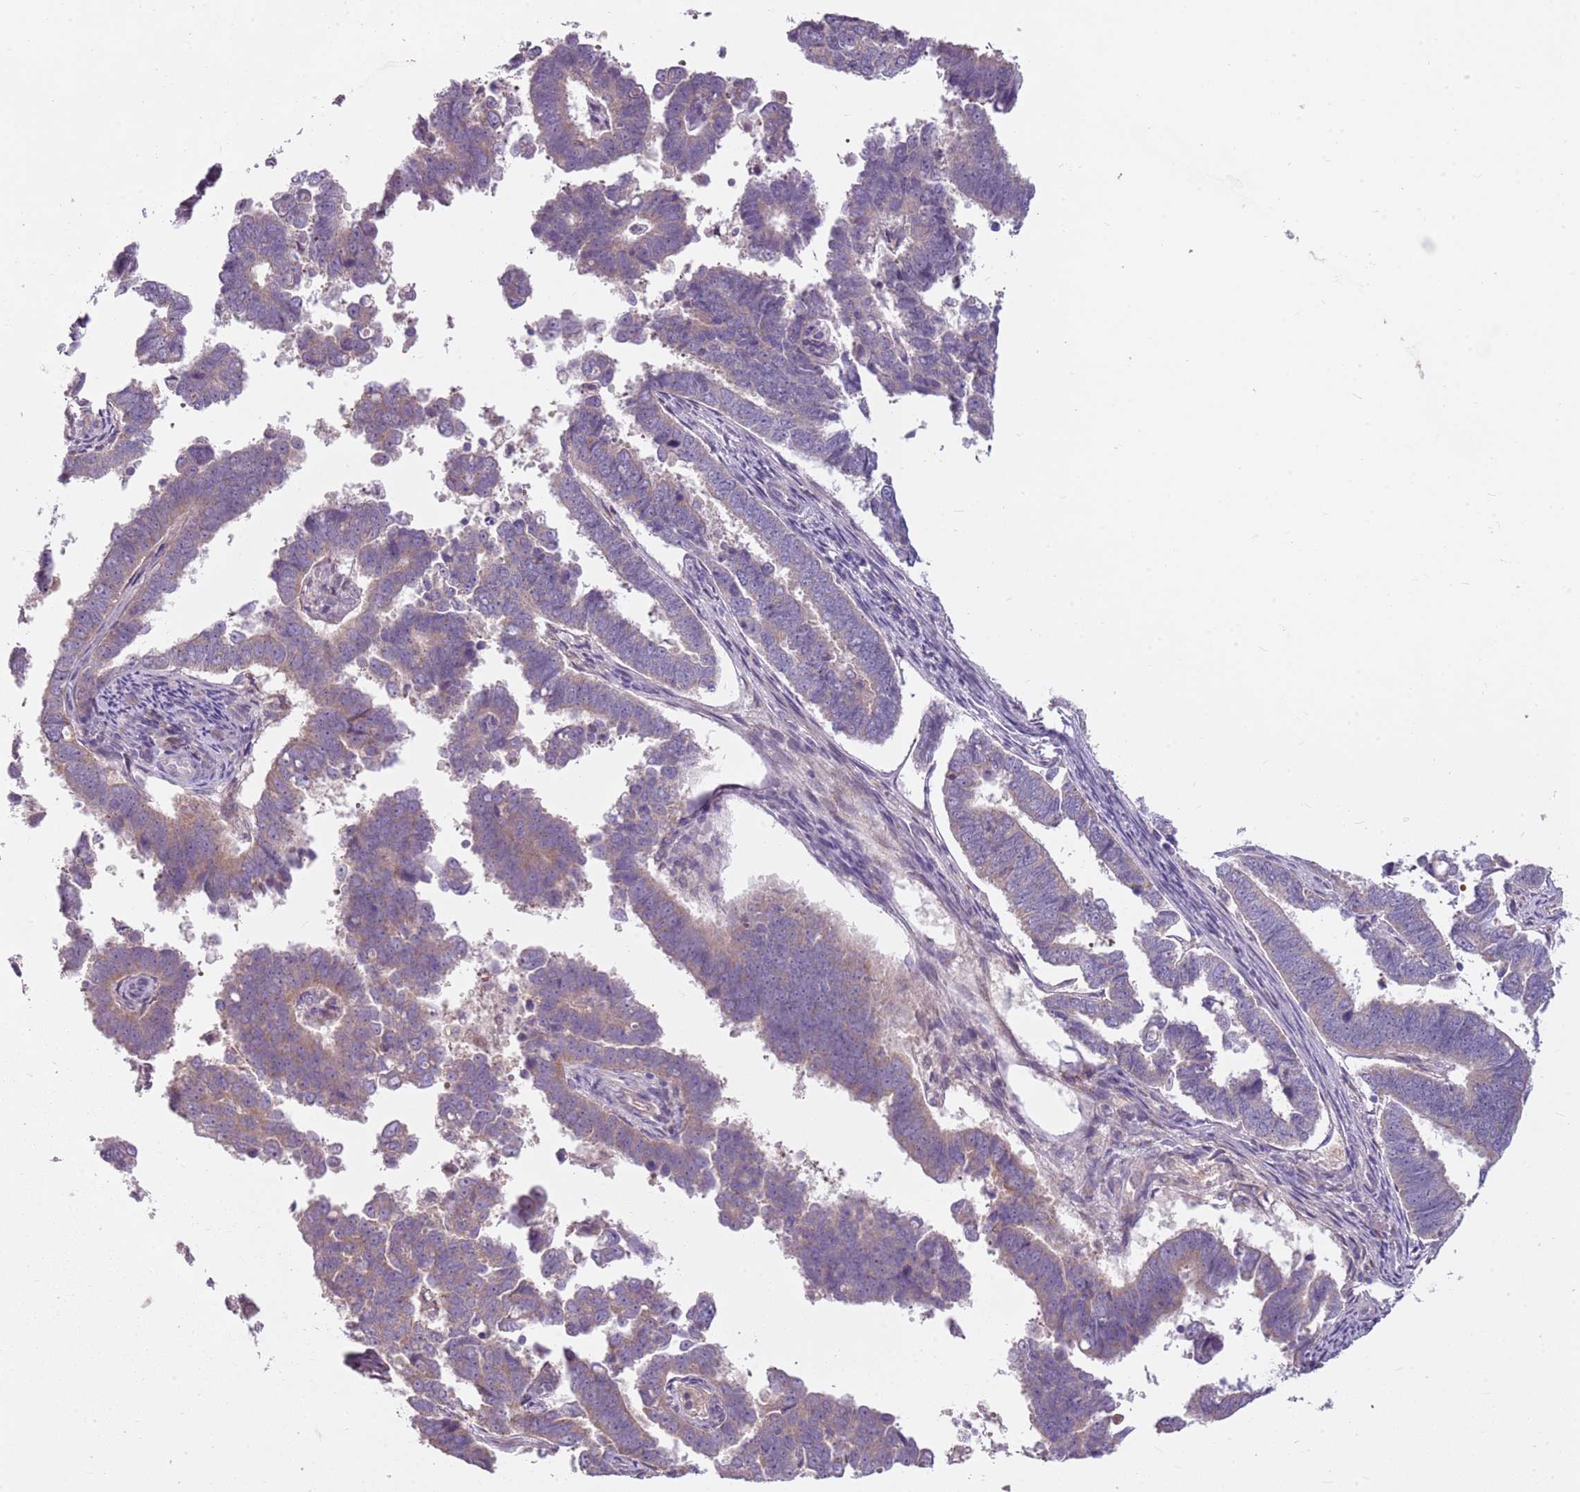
{"staining": {"intensity": "weak", "quantity": ">75%", "location": "cytoplasmic/membranous"}, "tissue": "endometrial cancer", "cell_type": "Tumor cells", "image_type": "cancer", "snomed": [{"axis": "morphology", "description": "Adenocarcinoma, NOS"}, {"axis": "topography", "description": "Endometrium"}], "caption": "Endometrial adenocarcinoma tissue shows weak cytoplasmic/membranous expression in about >75% of tumor cells, visualized by immunohistochemistry.", "gene": "HSPA14", "patient": {"sex": "female", "age": 75}}